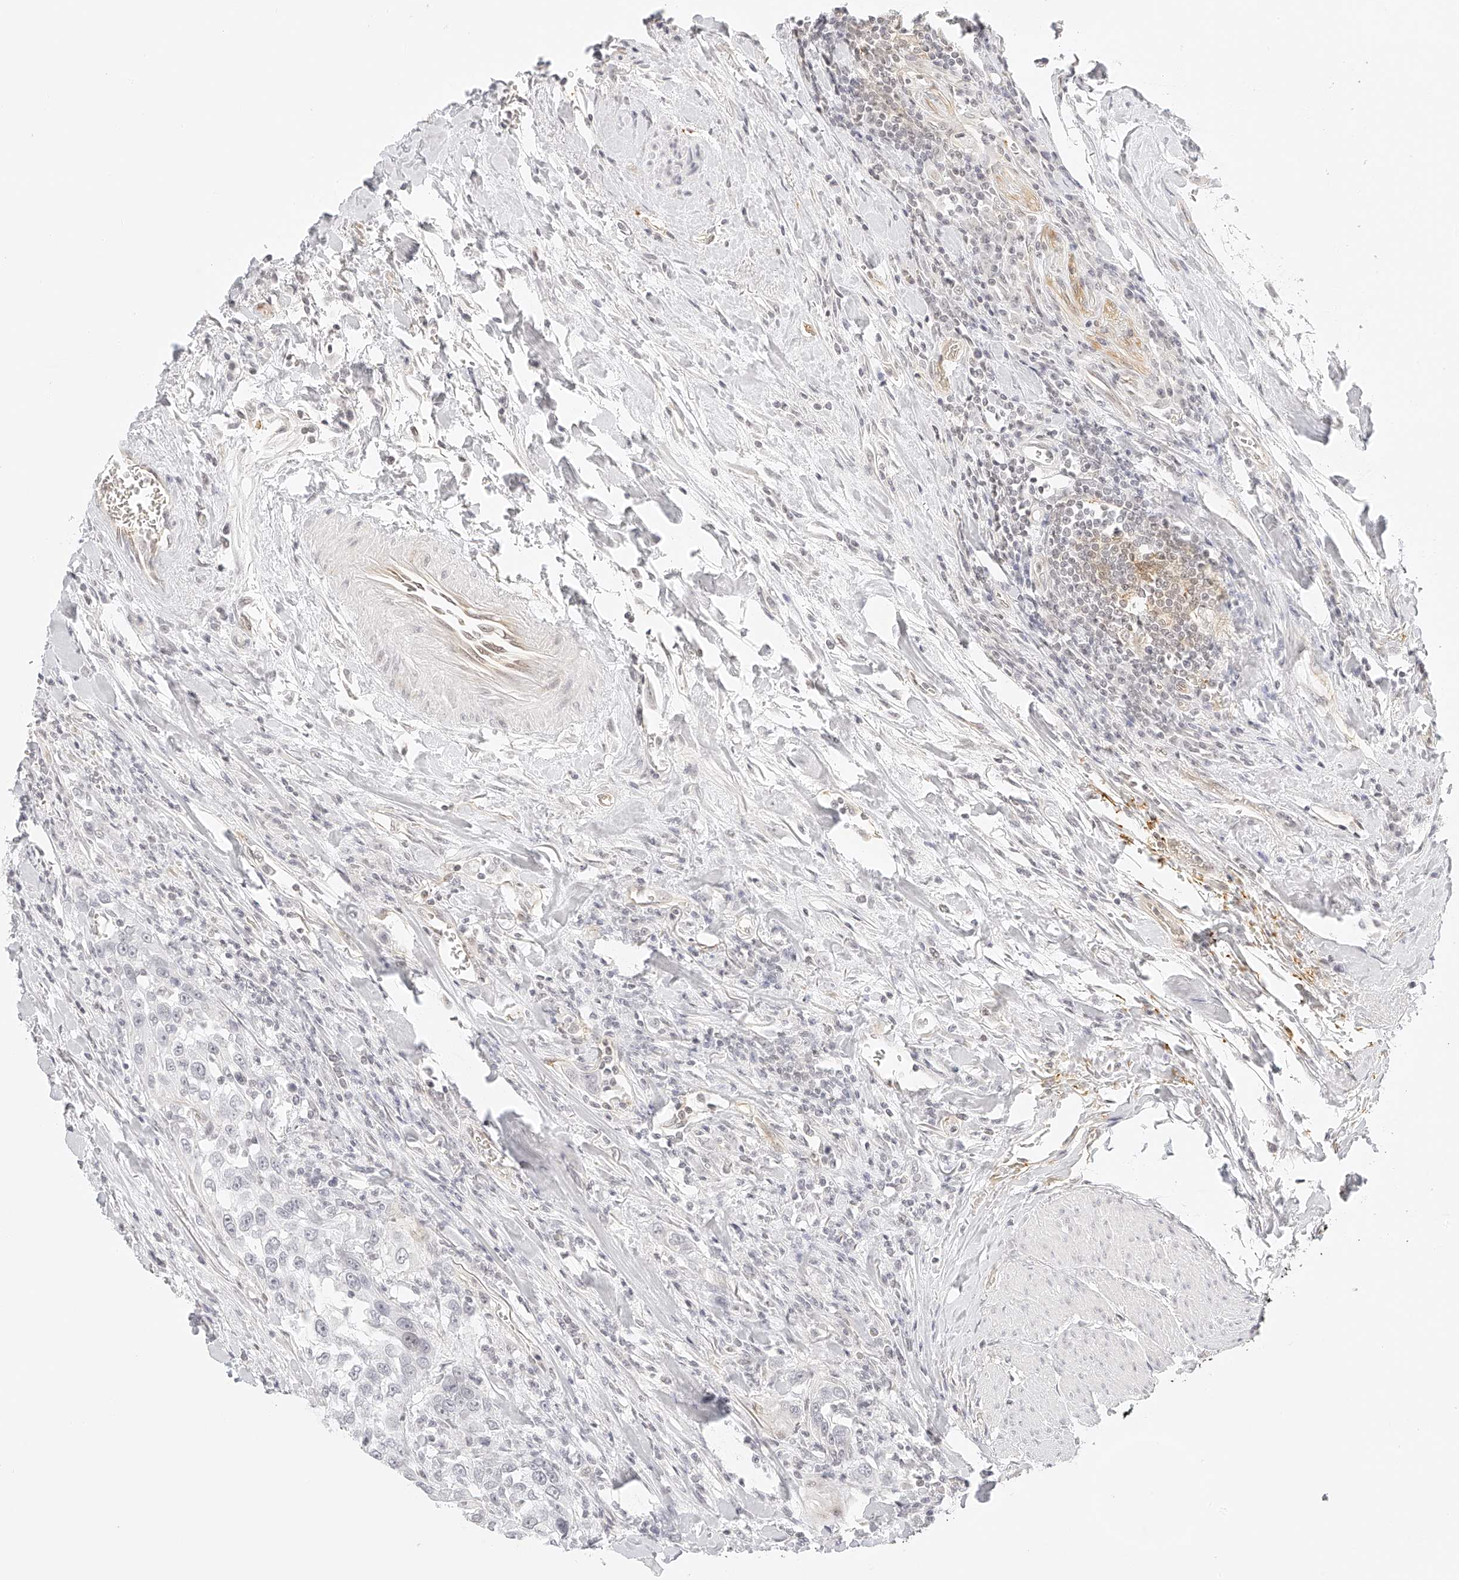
{"staining": {"intensity": "negative", "quantity": "none", "location": "none"}, "tissue": "urothelial cancer", "cell_type": "Tumor cells", "image_type": "cancer", "snomed": [{"axis": "morphology", "description": "Urothelial carcinoma, High grade"}, {"axis": "topography", "description": "Urinary bladder"}], "caption": "There is no significant staining in tumor cells of urothelial carcinoma (high-grade).", "gene": "ZFP69", "patient": {"sex": "female", "age": 80}}